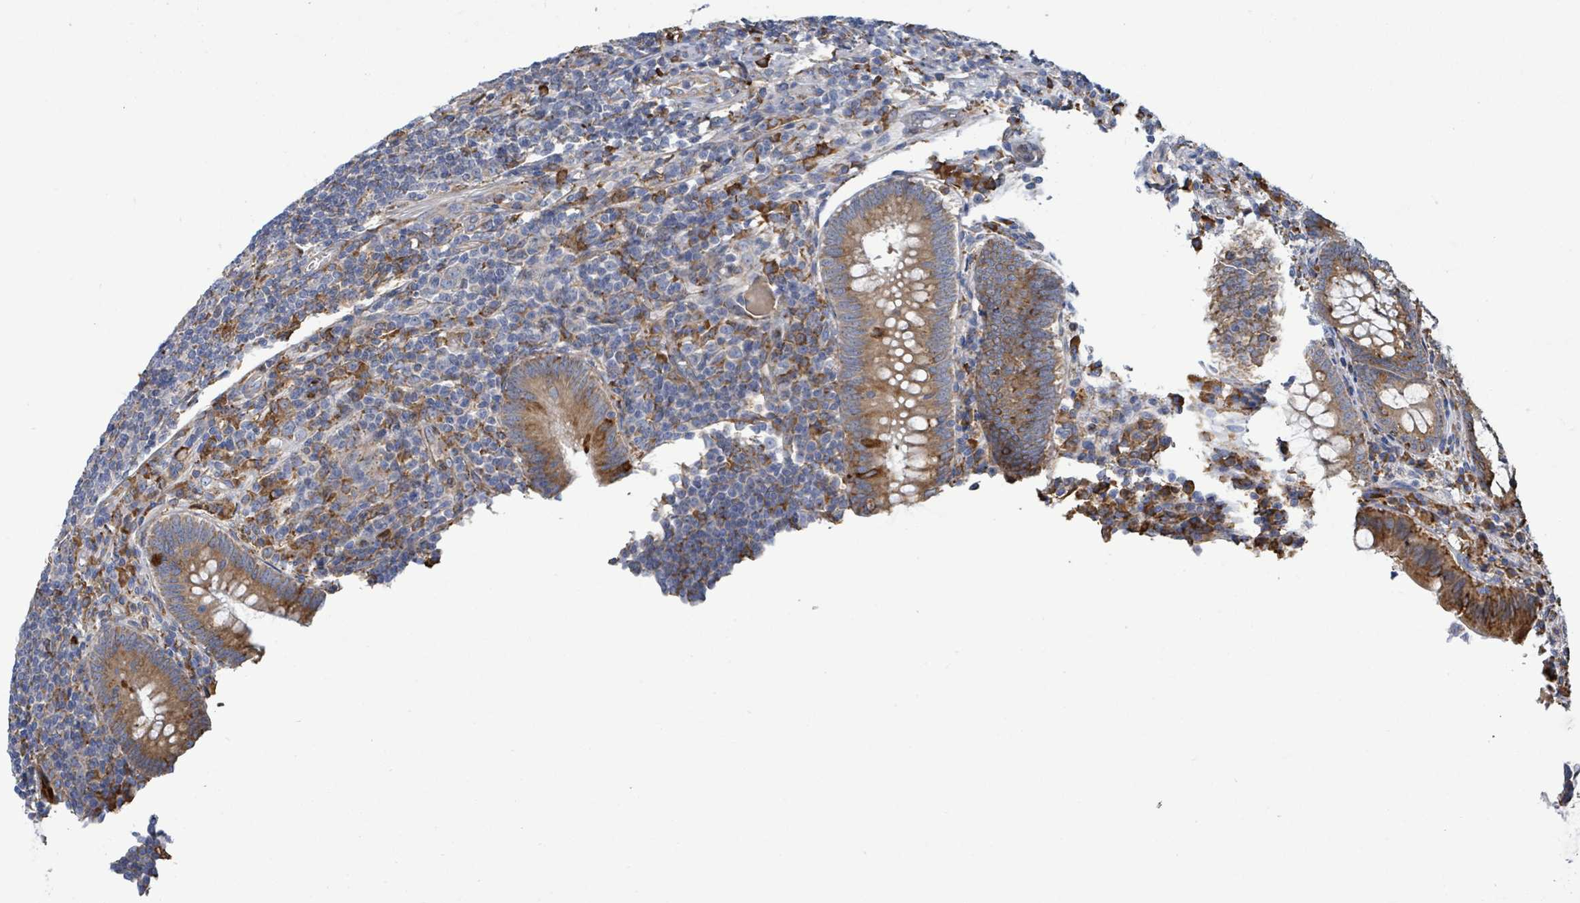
{"staining": {"intensity": "moderate", "quantity": ">75%", "location": "cytoplasmic/membranous"}, "tissue": "appendix", "cell_type": "Glandular cells", "image_type": "normal", "snomed": [{"axis": "morphology", "description": "Normal tissue, NOS"}, {"axis": "topography", "description": "Appendix"}], "caption": "A brown stain labels moderate cytoplasmic/membranous staining of a protein in glandular cells of benign appendix. (DAB (3,3'-diaminobenzidine) = brown stain, brightfield microscopy at high magnification).", "gene": "RFPL4AL1", "patient": {"sex": "male", "age": 83}}